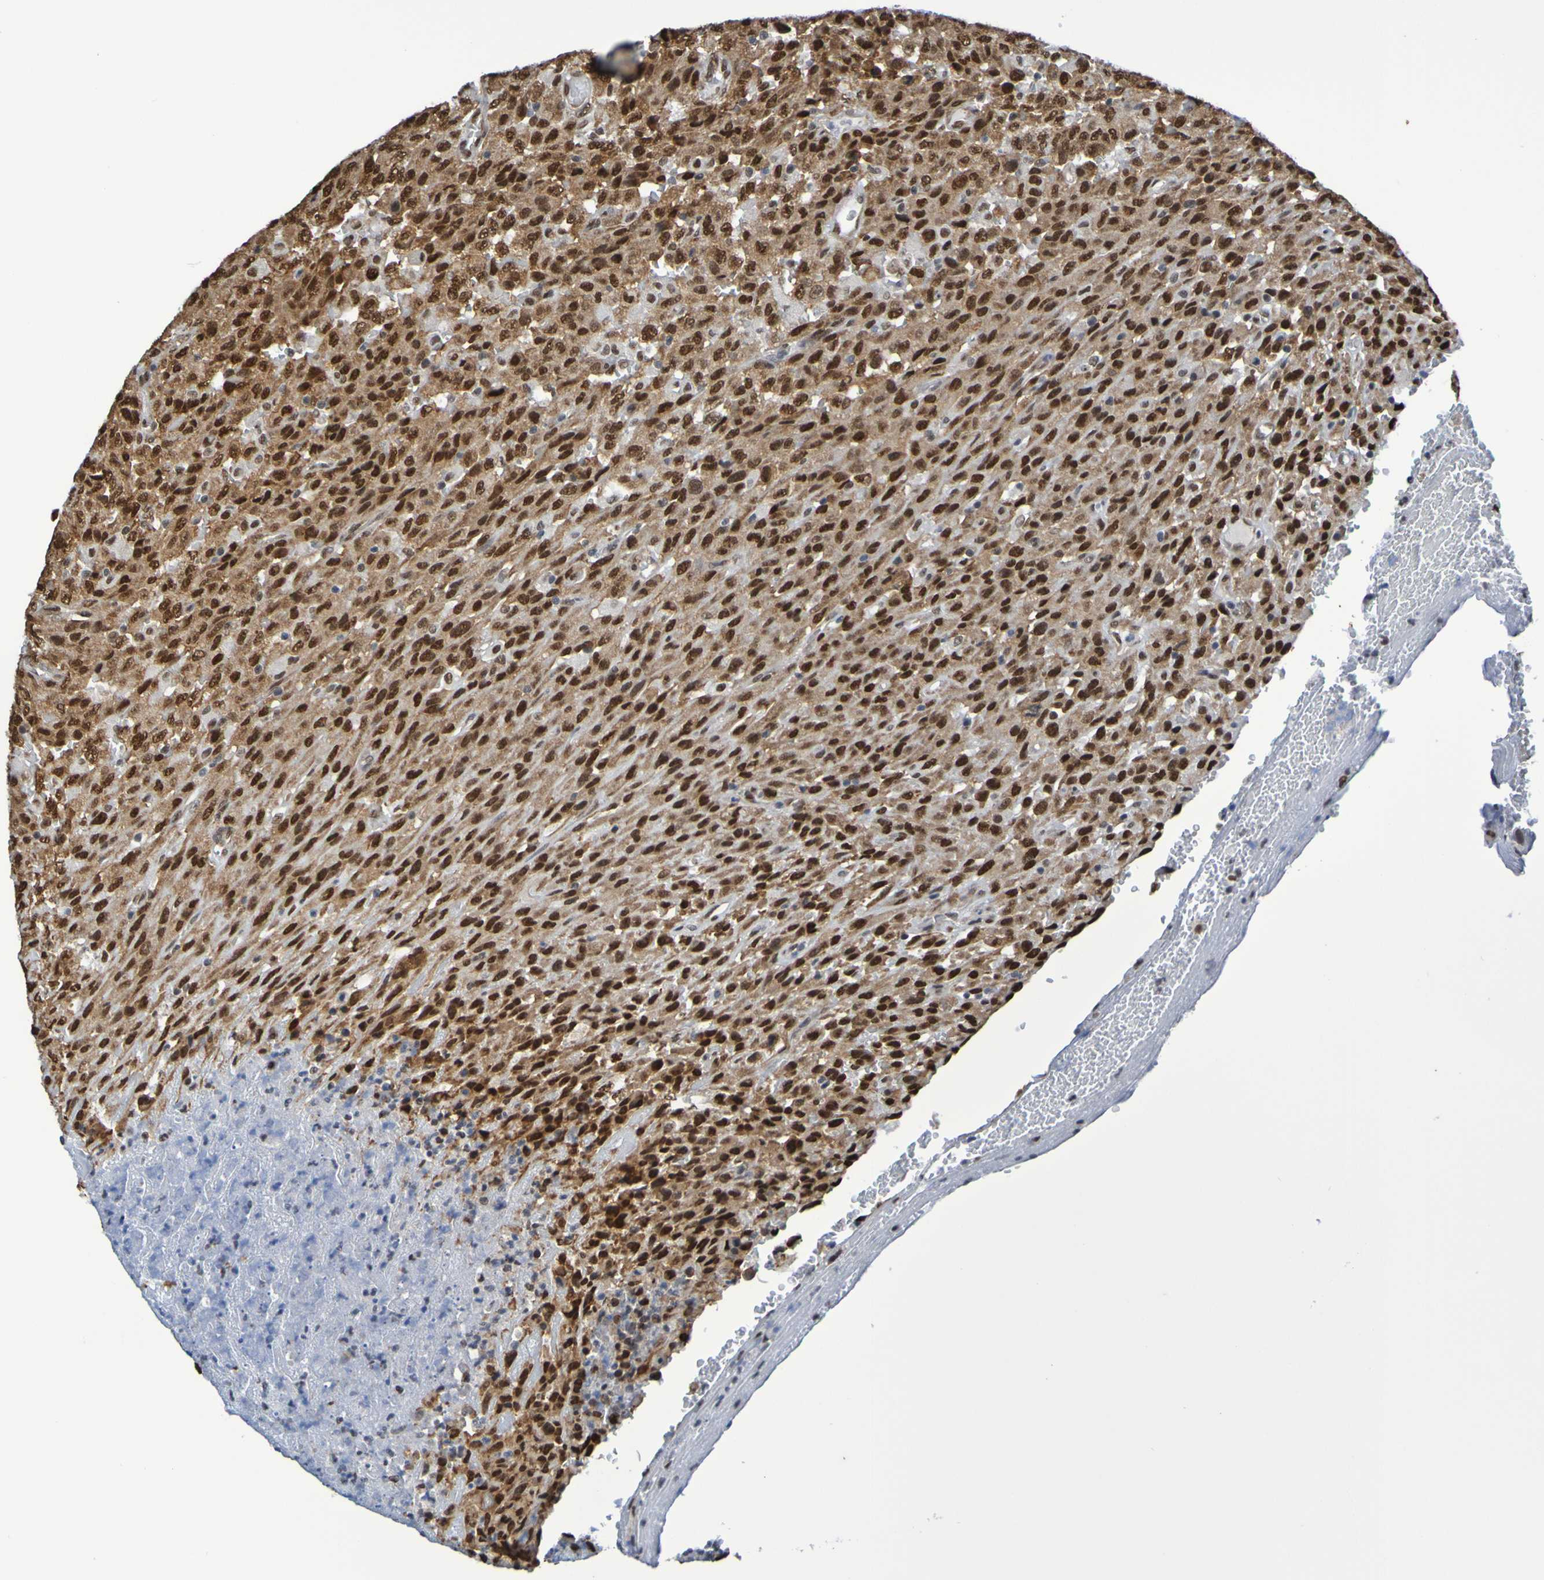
{"staining": {"intensity": "strong", "quantity": ">75%", "location": "nuclear"}, "tissue": "urothelial cancer", "cell_type": "Tumor cells", "image_type": "cancer", "snomed": [{"axis": "morphology", "description": "Urothelial carcinoma, High grade"}, {"axis": "topography", "description": "Urinary bladder"}], "caption": "Strong nuclear protein expression is present in about >75% of tumor cells in urothelial cancer.", "gene": "HDAC2", "patient": {"sex": "male", "age": 66}}